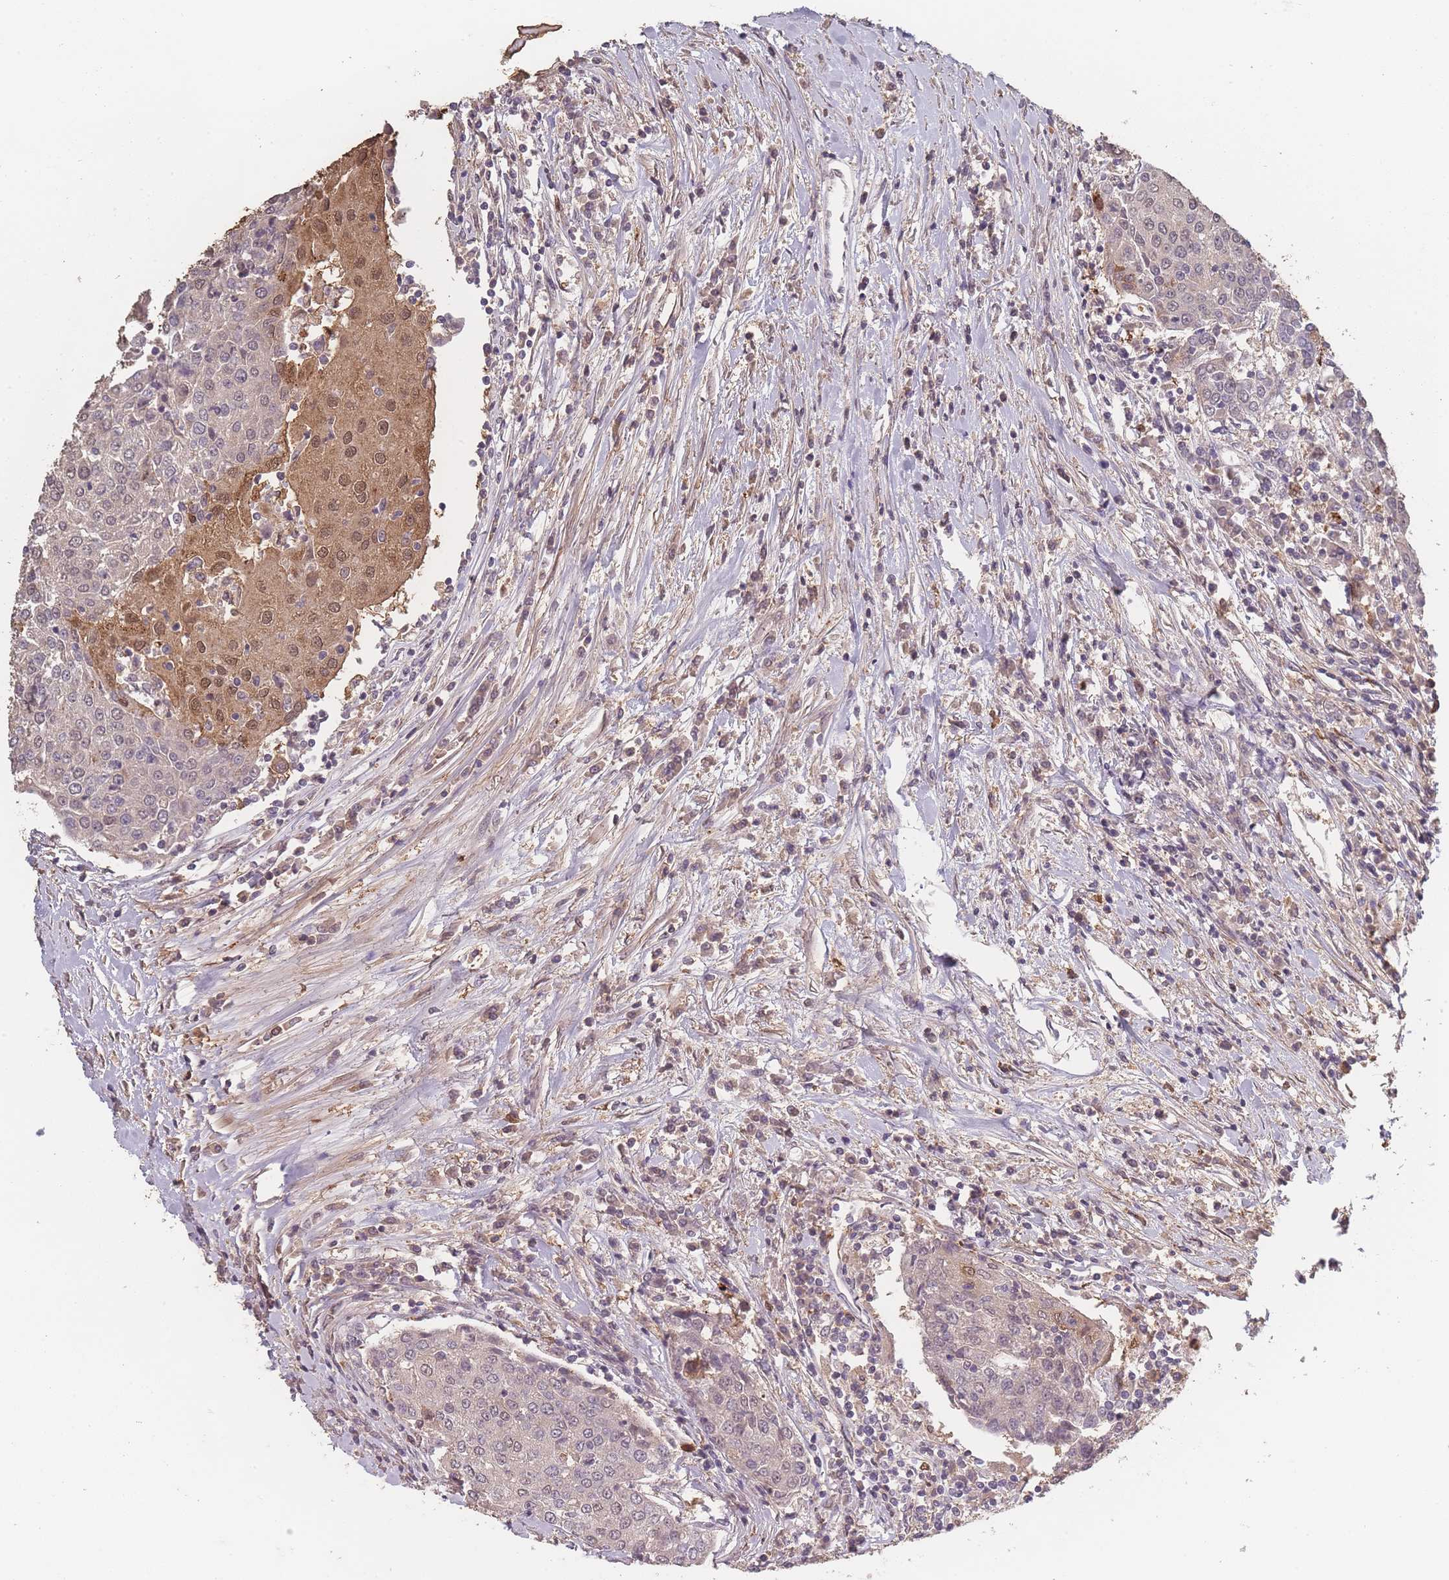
{"staining": {"intensity": "moderate", "quantity": "<25%", "location": "cytoplasmic/membranous,nuclear"}, "tissue": "urothelial cancer", "cell_type": "Tumor cells", "image_type": "cancer", "snomed": [{"axis": "morphology", "description": "Urothelial carcinoma, High grade"}, {"axis": "topography", "description": "Urinary bladder"}], "caption": "High-grade urothelial carcinoma was stained to show a protein in brown. There is low levels of moderate cytoplasmic/membranous and nuclear expression in approximately <25% of tumor cells.", "gene": "BST1", "patient": {"sex": "female", "age": 85}}